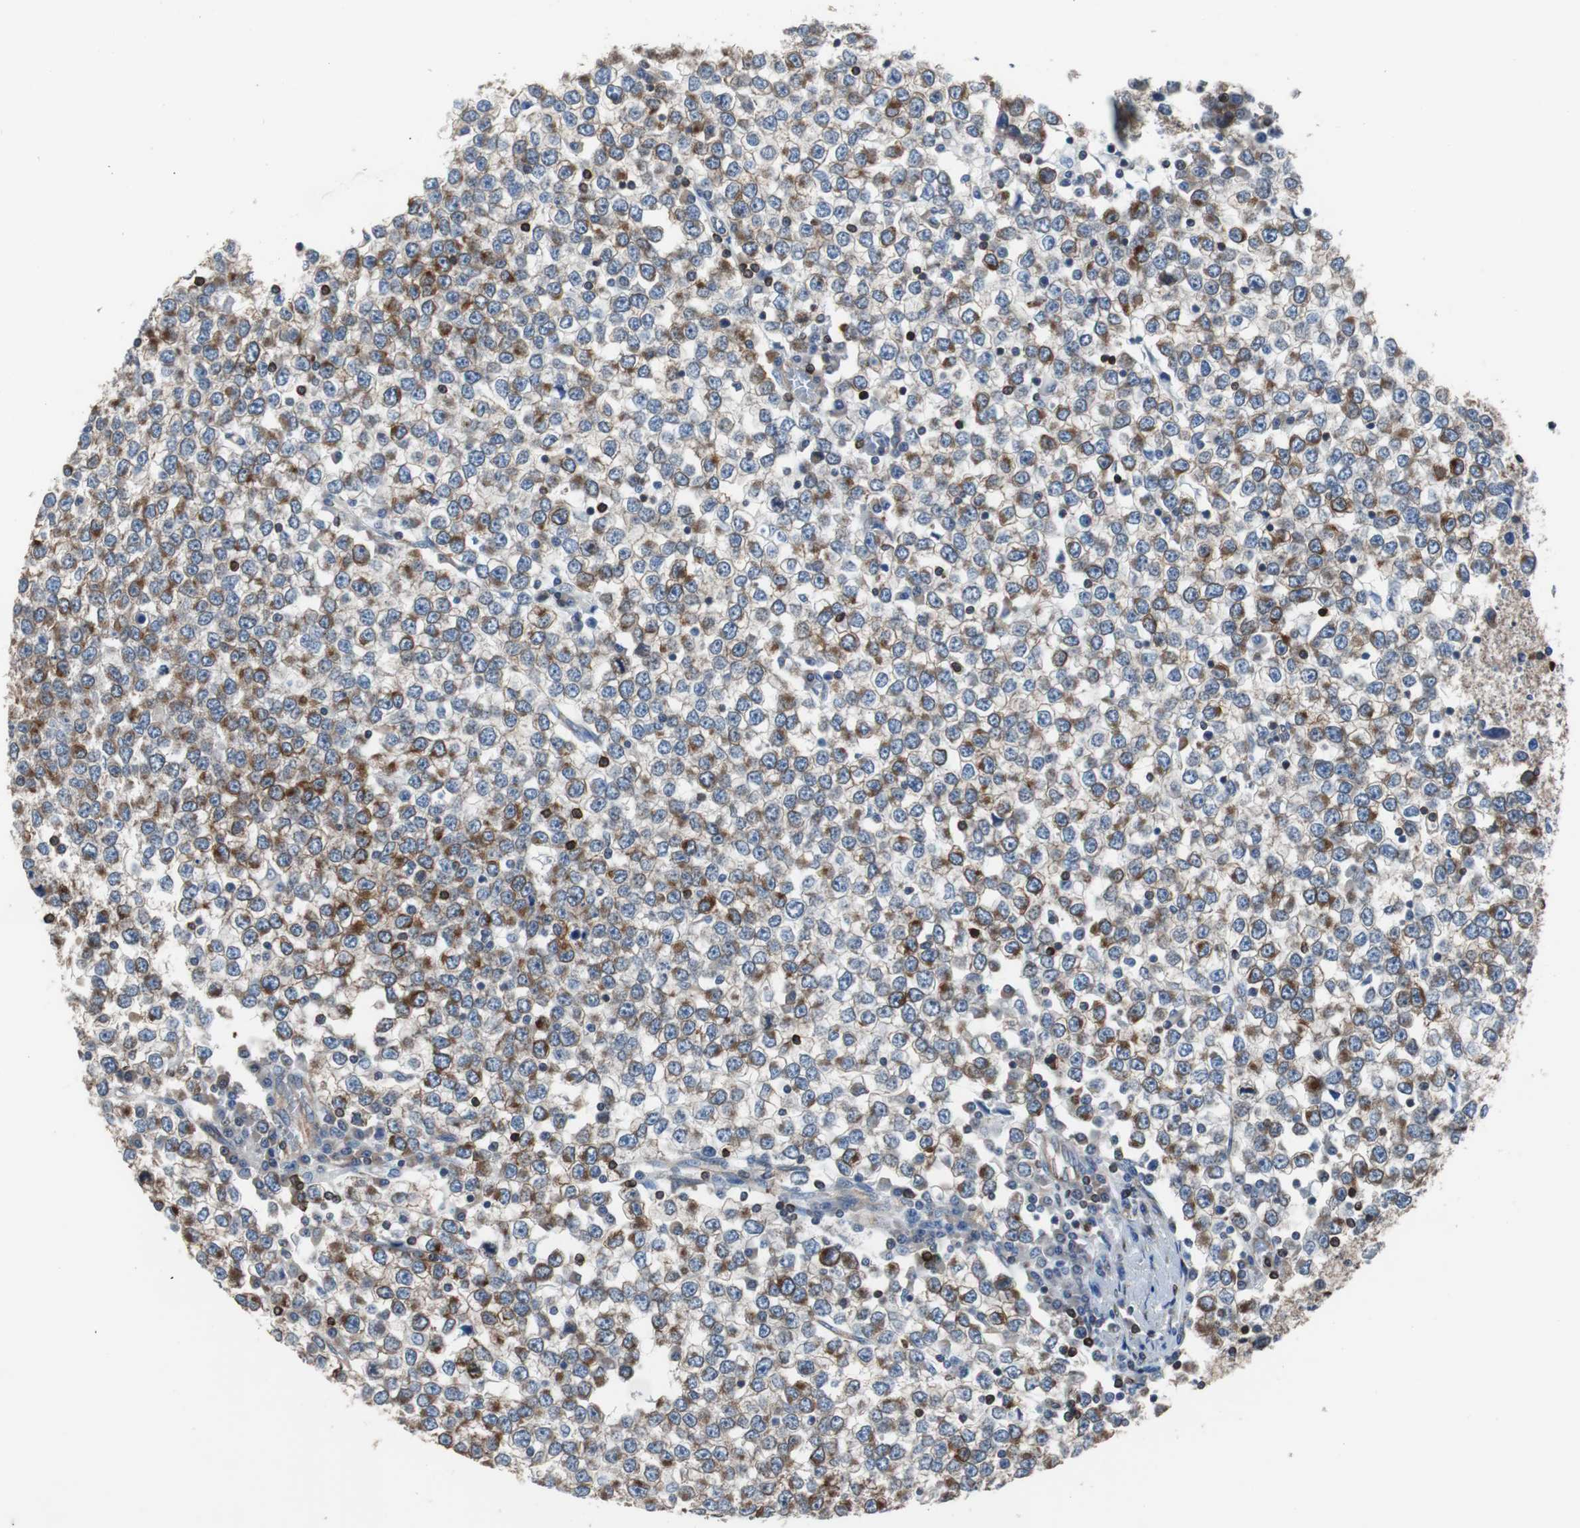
{"staining": {"intensity": "moderate", "quantity": "25%-75%", "location": "cytoplasmic/membranous"}, "tissue": "testis cancer", "cell_type": "Tumor cells", "image_type": "cancer", "snomed": [{"axis": "morphology", "description": "Seminoma, NOS"}, {"axis": "topography", "description": "Testis"}], "caption": "Testis seminoma stained for a protein (brown) shows moderate cytoplasmic/membranous positive expression in approximately 25%-75% of tumor cells.", "gene": "PBXIP1", "patient": {"sex": "male", "age": 65}}